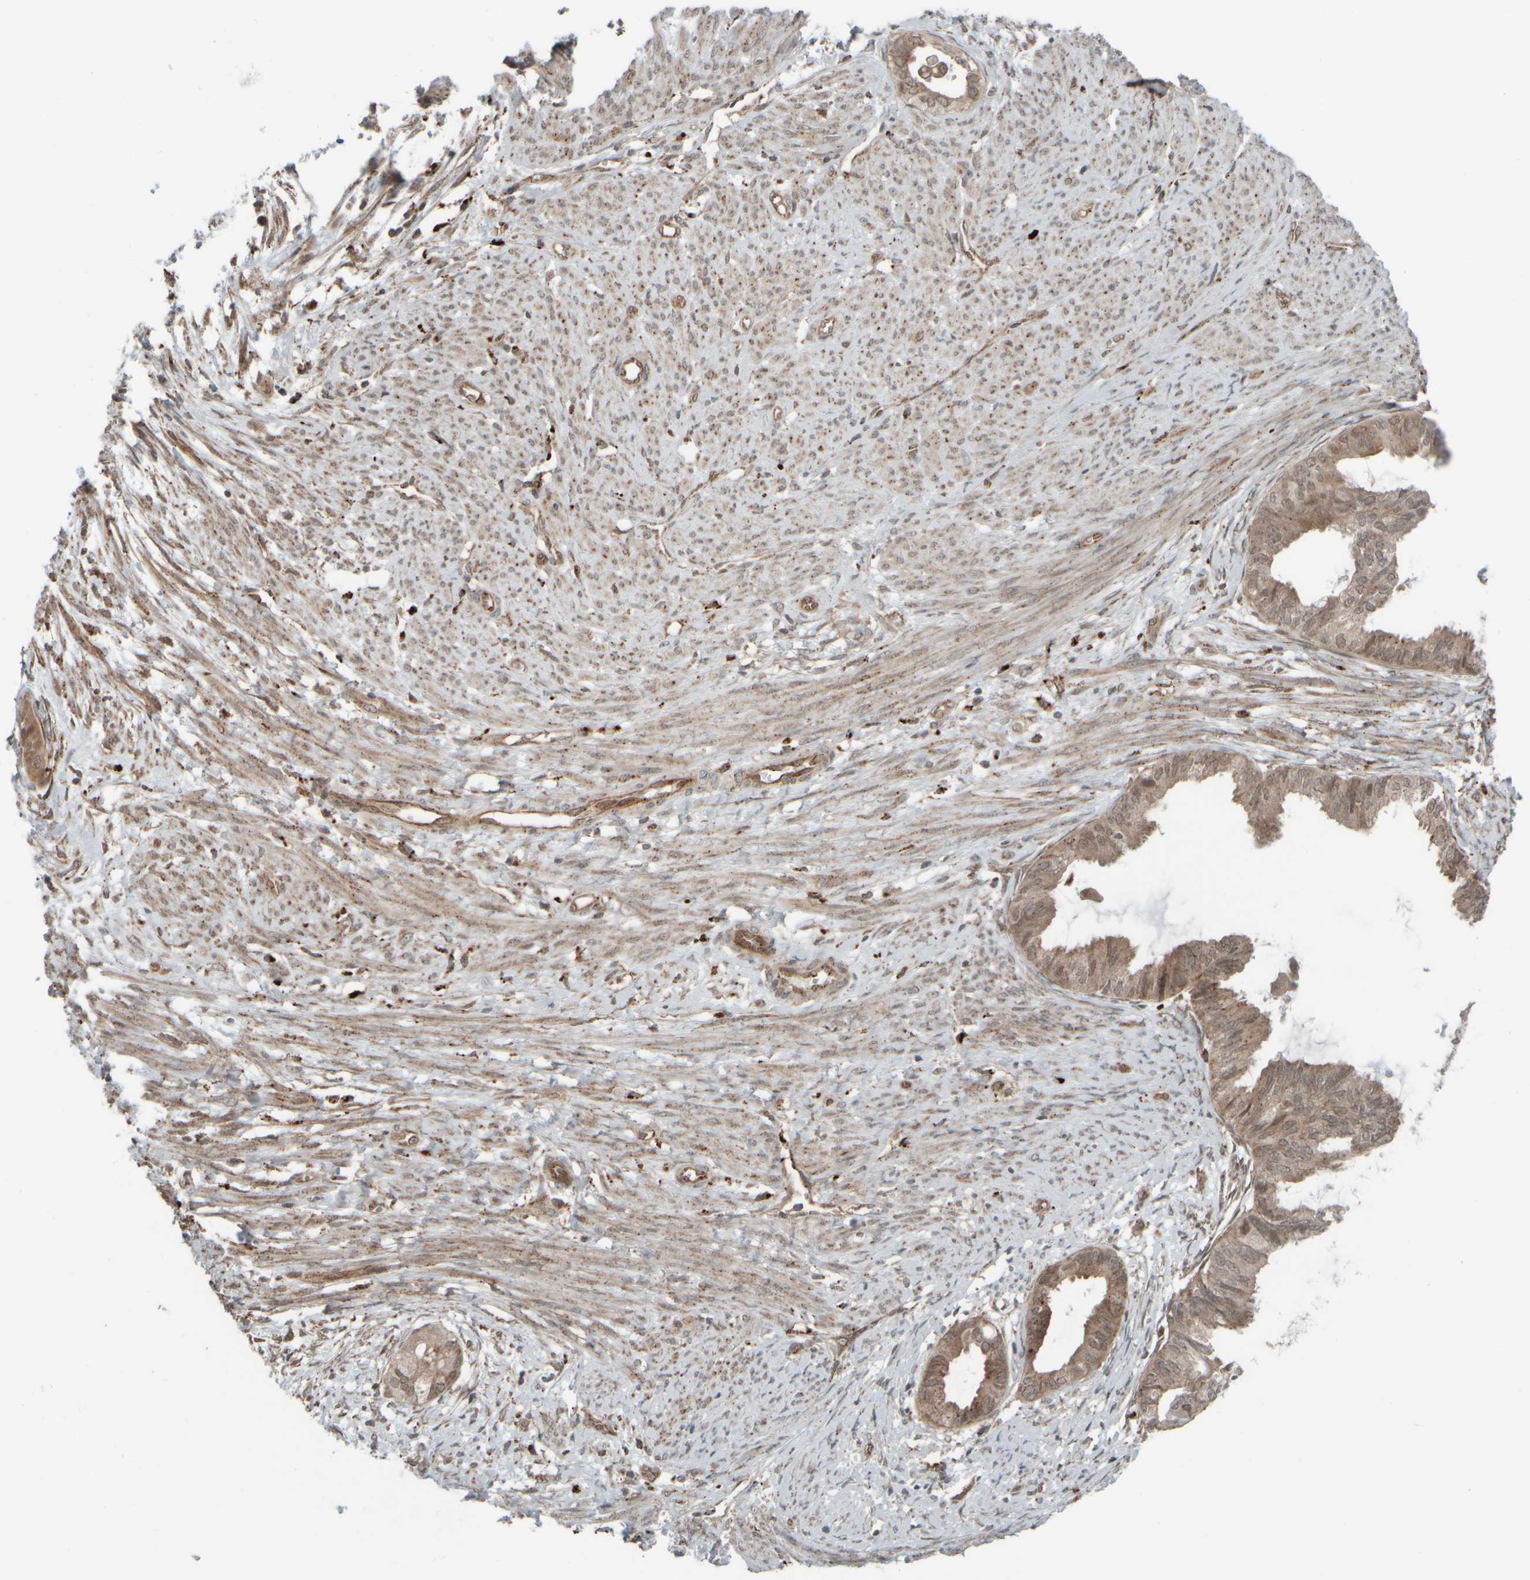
{"staining": {"intensity": "moderate", "quantity": ">75%", "location": "cytoplasmic/membranous"}, "tissue": "cervical cancer", "cell_type": "Tumor cells", "image_type": "cancer", "snomed": [{"axis": "morphology", "description": "Normal tissue, NOS"}, {"axis": "morphology", "description": "Adenocarcinoma, NOS"}, {"axis": "topography", "description": "Cervix"}, {"axis": "topography", "description": "Endometrium"}], "caption": "A photomicrograph of human cervical cancer (adenocarcinoma) stained for a protein shows moderate cytoplasmic/membranous brown staining in tumor cells.", "gene": "GIGYF1", "patient": {"sex": "female", "age": 86}}